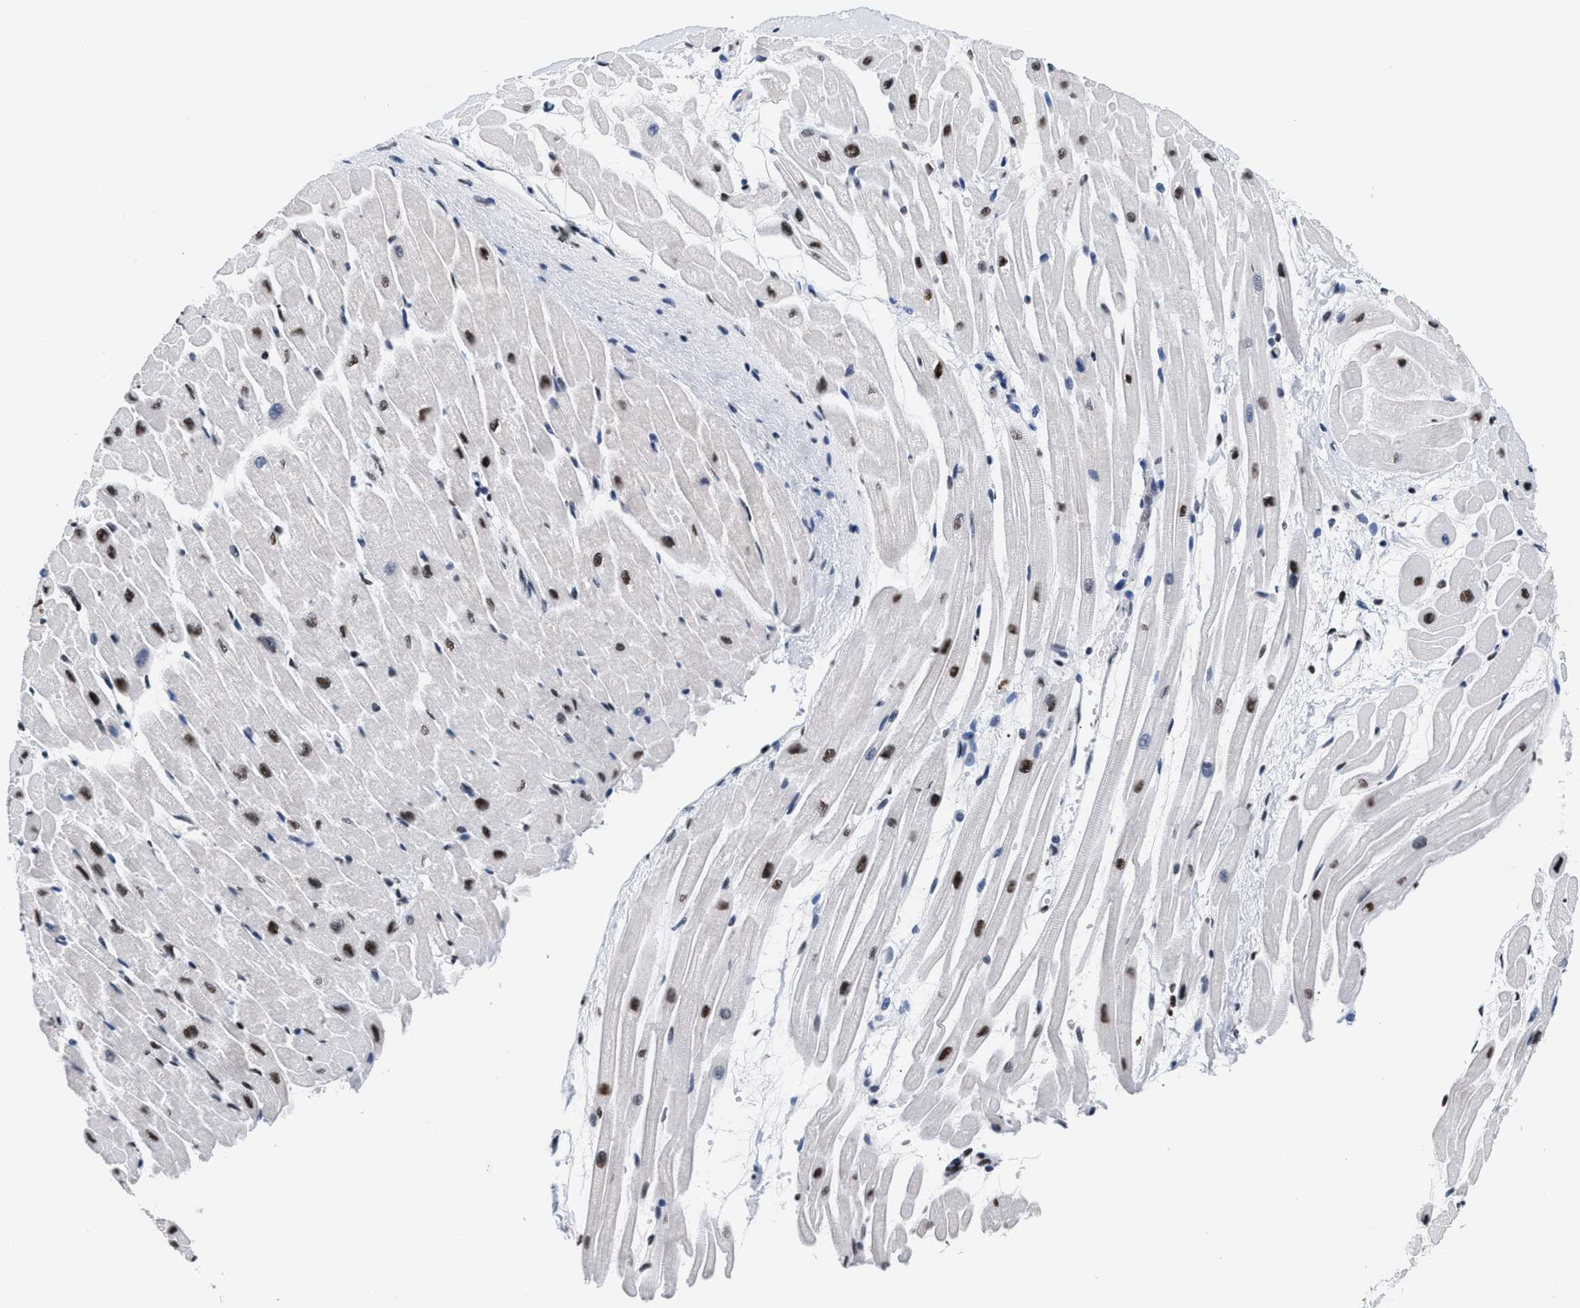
{"staining": {"intensity": "strong", "quantity": "25%-75%", "location": "nuclear"}, "tissue": "heart muscle", "cell_type": "Cardiomyocytes", "image_type": "normal", "snomed": [{"axis": "morphology", "description": "Normal tissue, NOS"}, {"axis": "topography", "description": "Heart"}], "caption": "An image of heart muscle stained for a protein shows strong nuclear brown staining in cardiomyocytes.", "gene": "RAD50", "patient": {"sex": "male", "age": 45}}